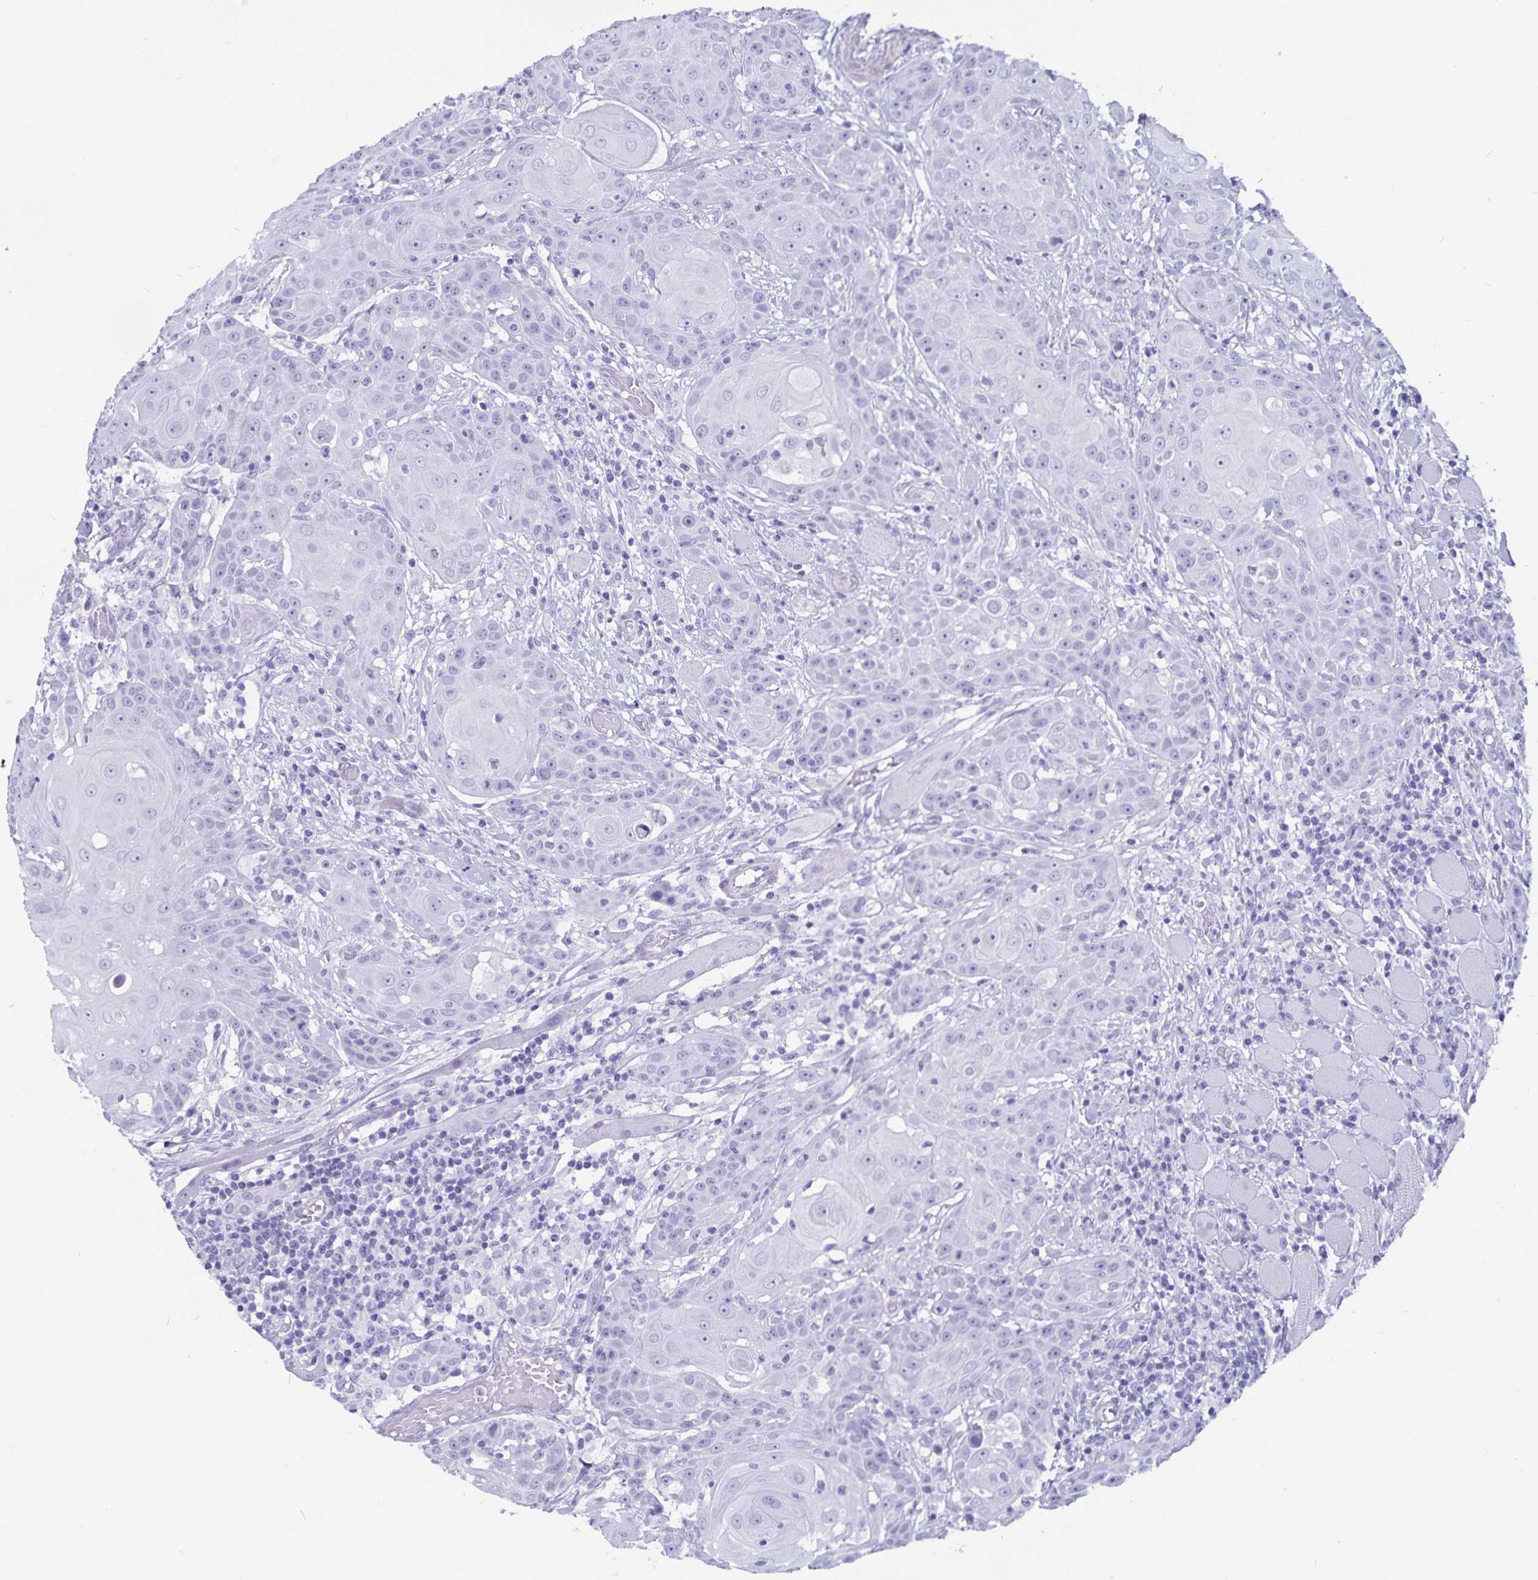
{"staining": {"intensity": "negative", "quantity": "none", "location": "none"}, "tissue": "head and neck cancer", "cell_type": "Tumor cells", "image_type": "cancer", "snomed": [{"axis": "morphology", "description": "Normal tissue, NOS"}, {"axis": "morphology", "description": "Squamous cell carcinoma, NOS"}, {"axis": "topography", "description": "Oral tissue"}, {"axis": "topography", "description": "Head-Neck"}], "caption": "High magnification brightfield microscopy of head and neck squamous cell carcinoma stained with DAB (brown) and counterstained with hematoxylin (blue): tumor cells show no significant positivity.", "gene": "GPR137", "patient": {"sex": "female", "age": 55}}